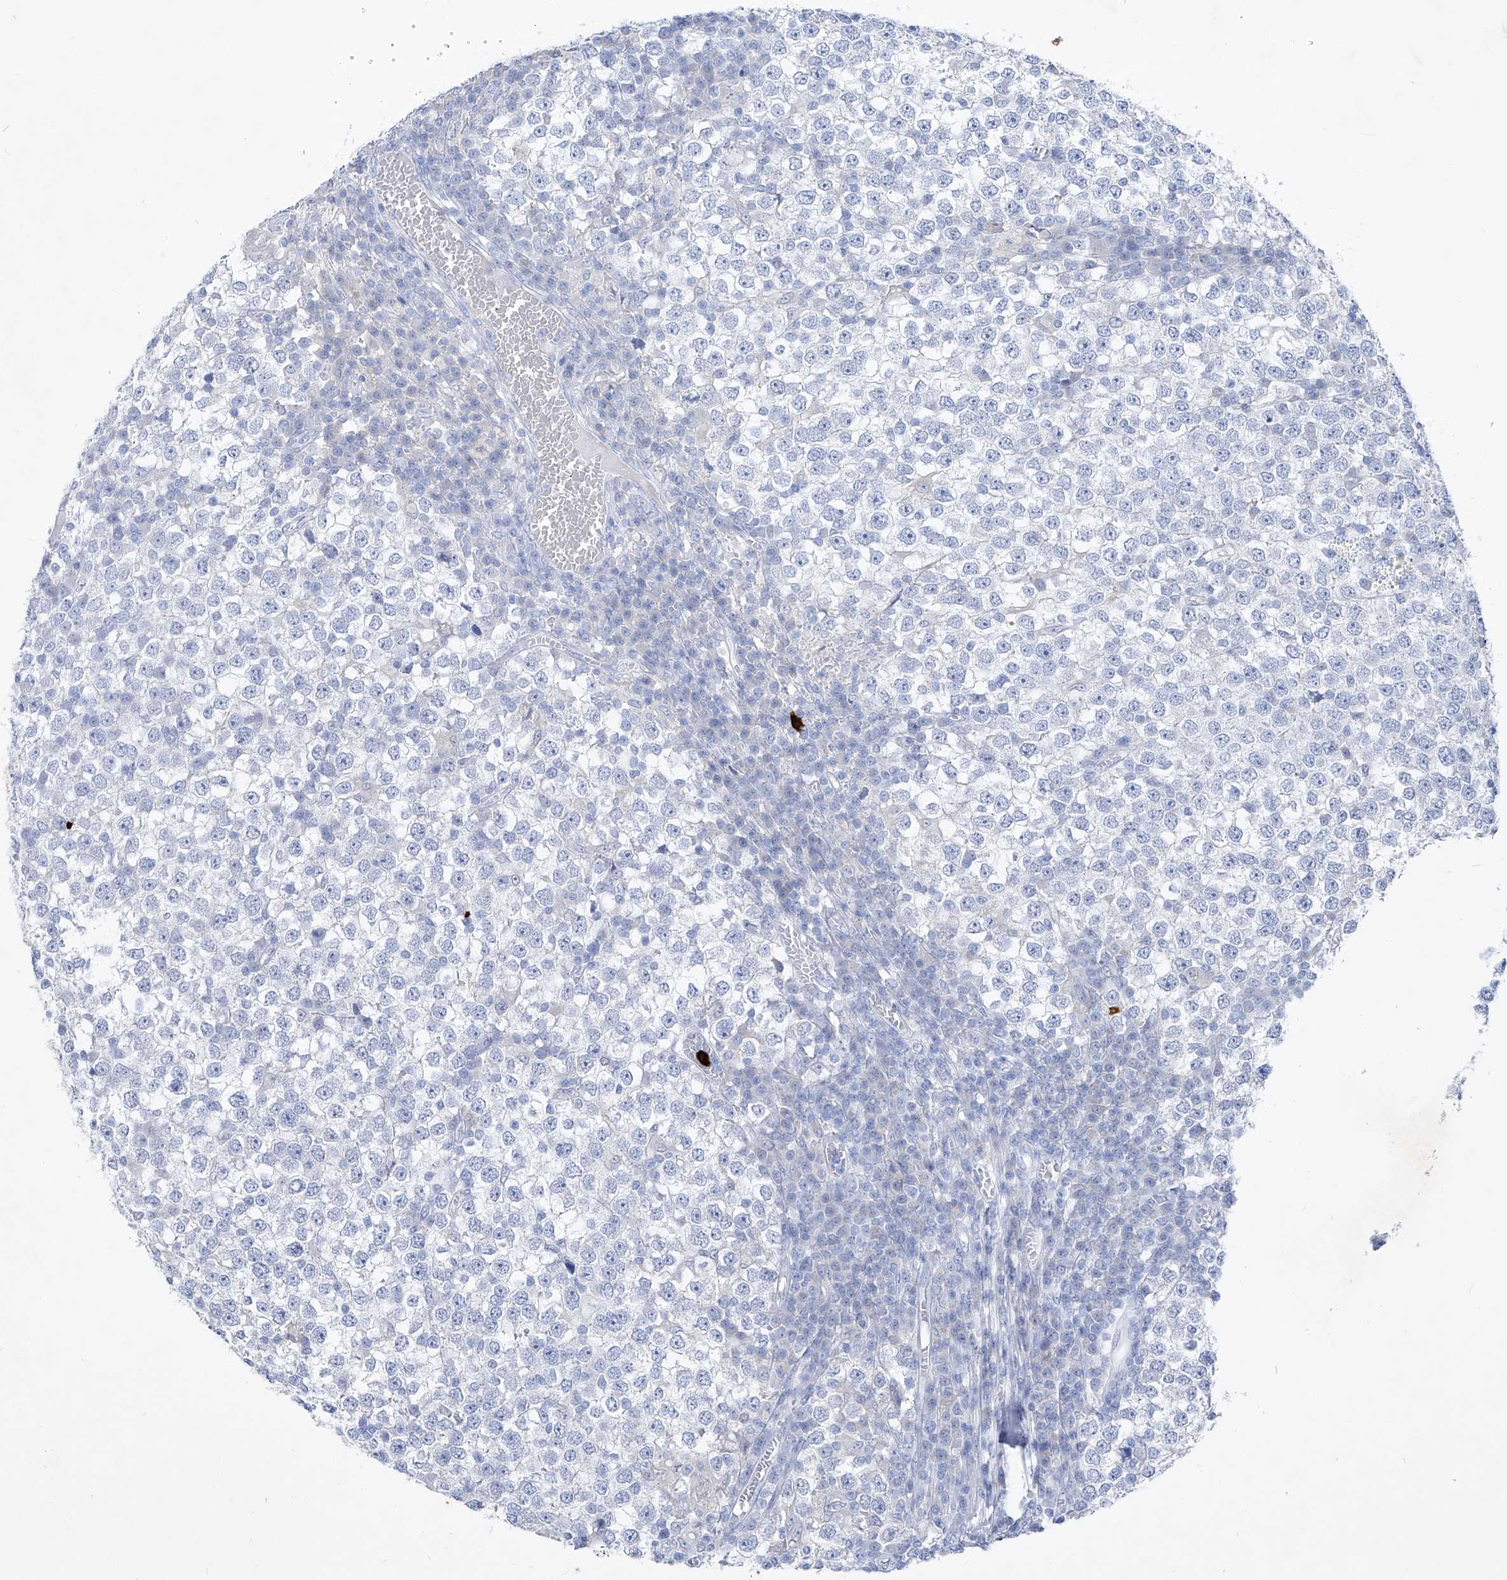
{"staining": {"intensity": "negative", "quantity": "none", "location": "none"}, "tissue": "testis cancer", "cell_type": "Tumor cells", "image_type": "cancer", "snomed": [{"axis": "morphology", "description": "Seminoma, NOS"}, {"axis": "topography", "description": "Testis"}], "caption": "This histopathology image is of testis seminoma stained with IHC to label a protein in brown with the nuclei are counter-stained blue. There is no staining in tumor cells. (DAB IHC with hematoxylin counter stain).", "gene": "FRS3", "patient": {"sex": "male", "age": 65}}